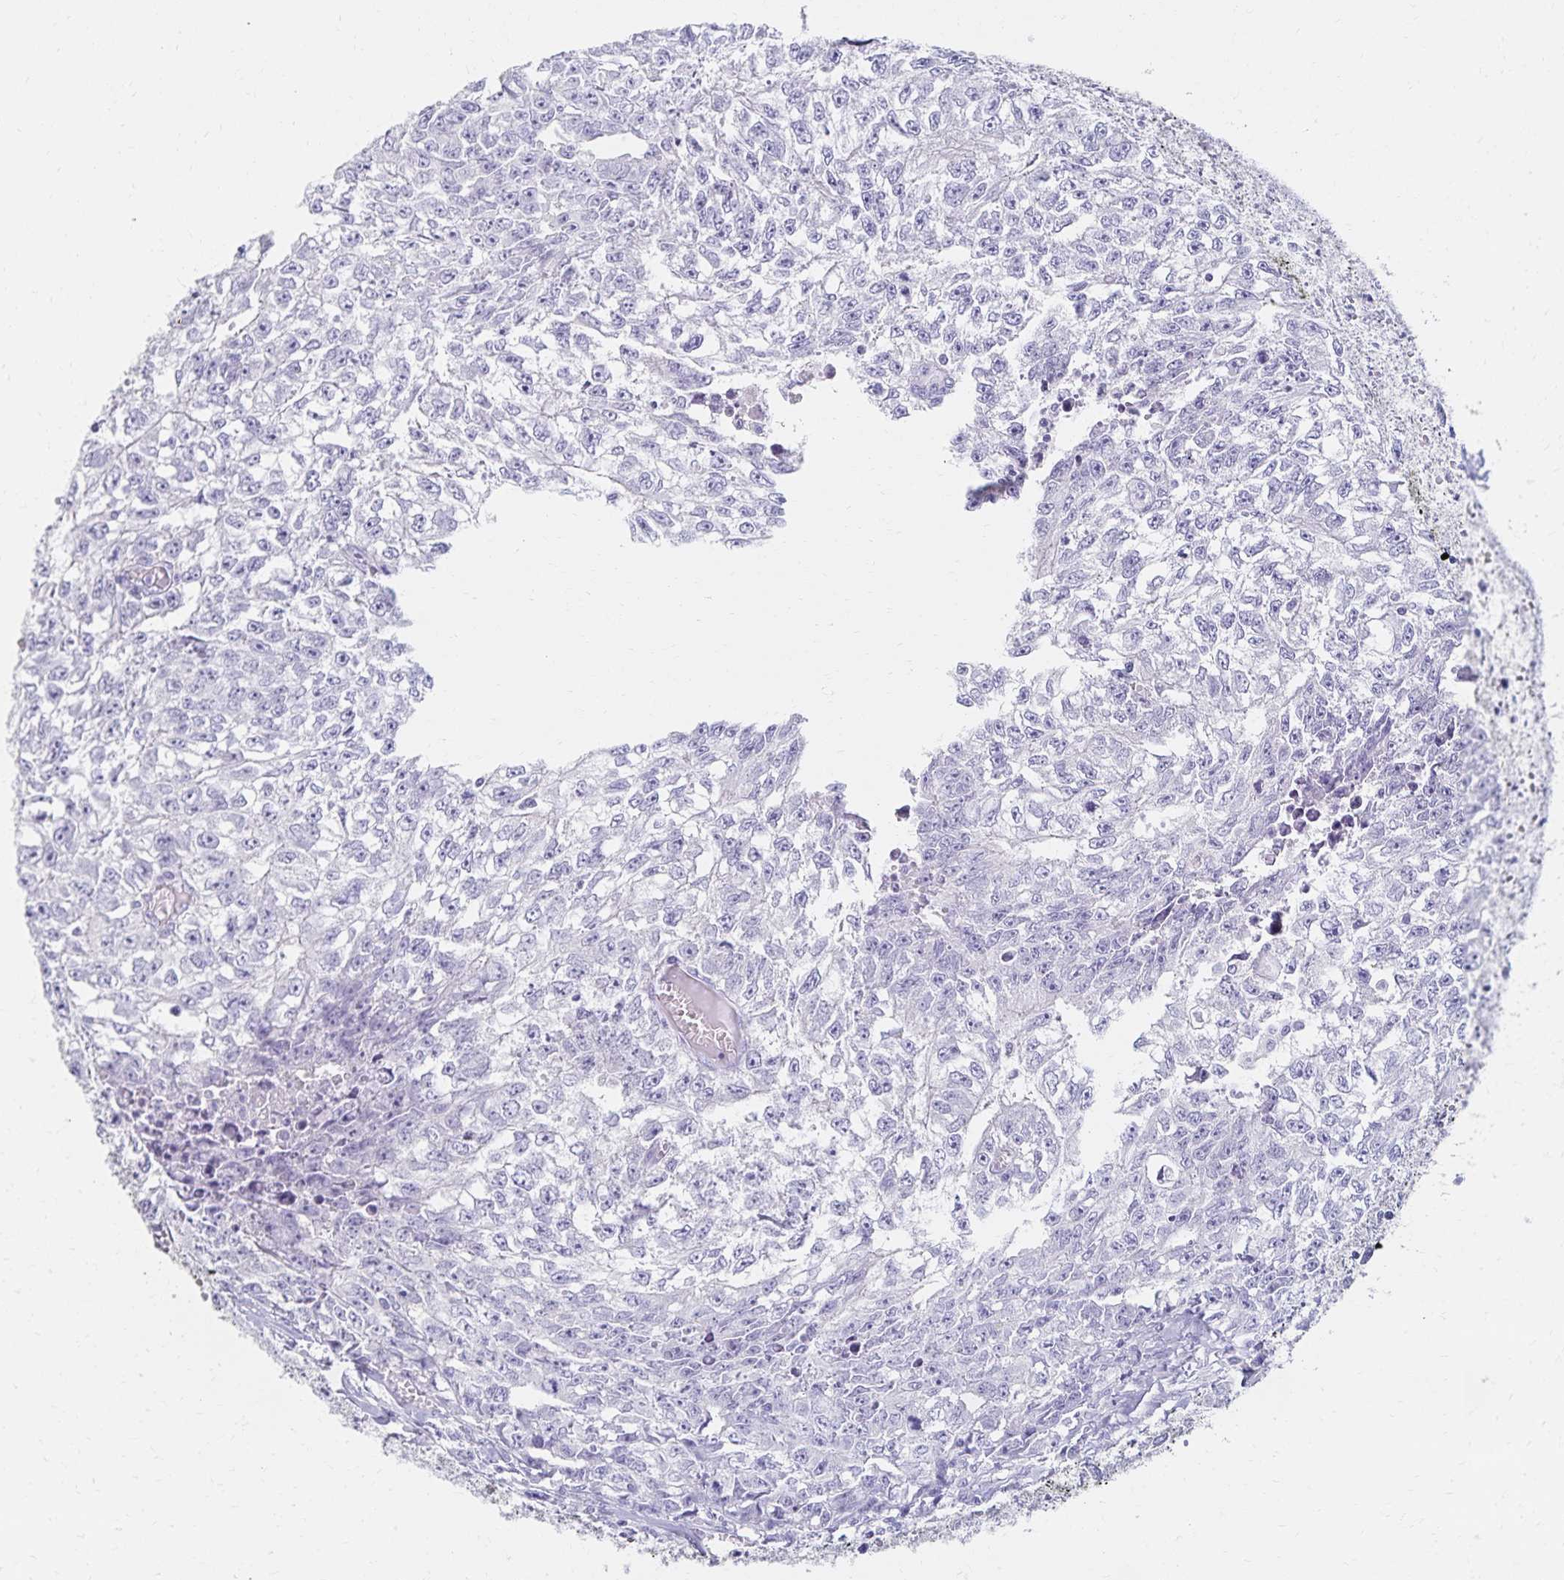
{"staining": {"intensity": "negative", "quantity": "none", "location": "none"}, "tissue": "testis cancer", "cell_type": "Tumor cells", "image_type": "cancer", "snomed": [{"axis": "morphology", "description": "Carcinoma, Embryonal, NOS"}, {"axis": "morphology", "description": "Teratoma, malignant, NOS"}, {"axis": "topography", "description": "Testis"}], "caption": "Immunohistochemistry of human testis cancer (malignant teratoma) exhibits no staining in tumor cells. (Brightfield microscopy of DAB immunohistochemistry at high magnification).", "gene": "C2orf50", "patient": {"sex": "male", "age": 24}}